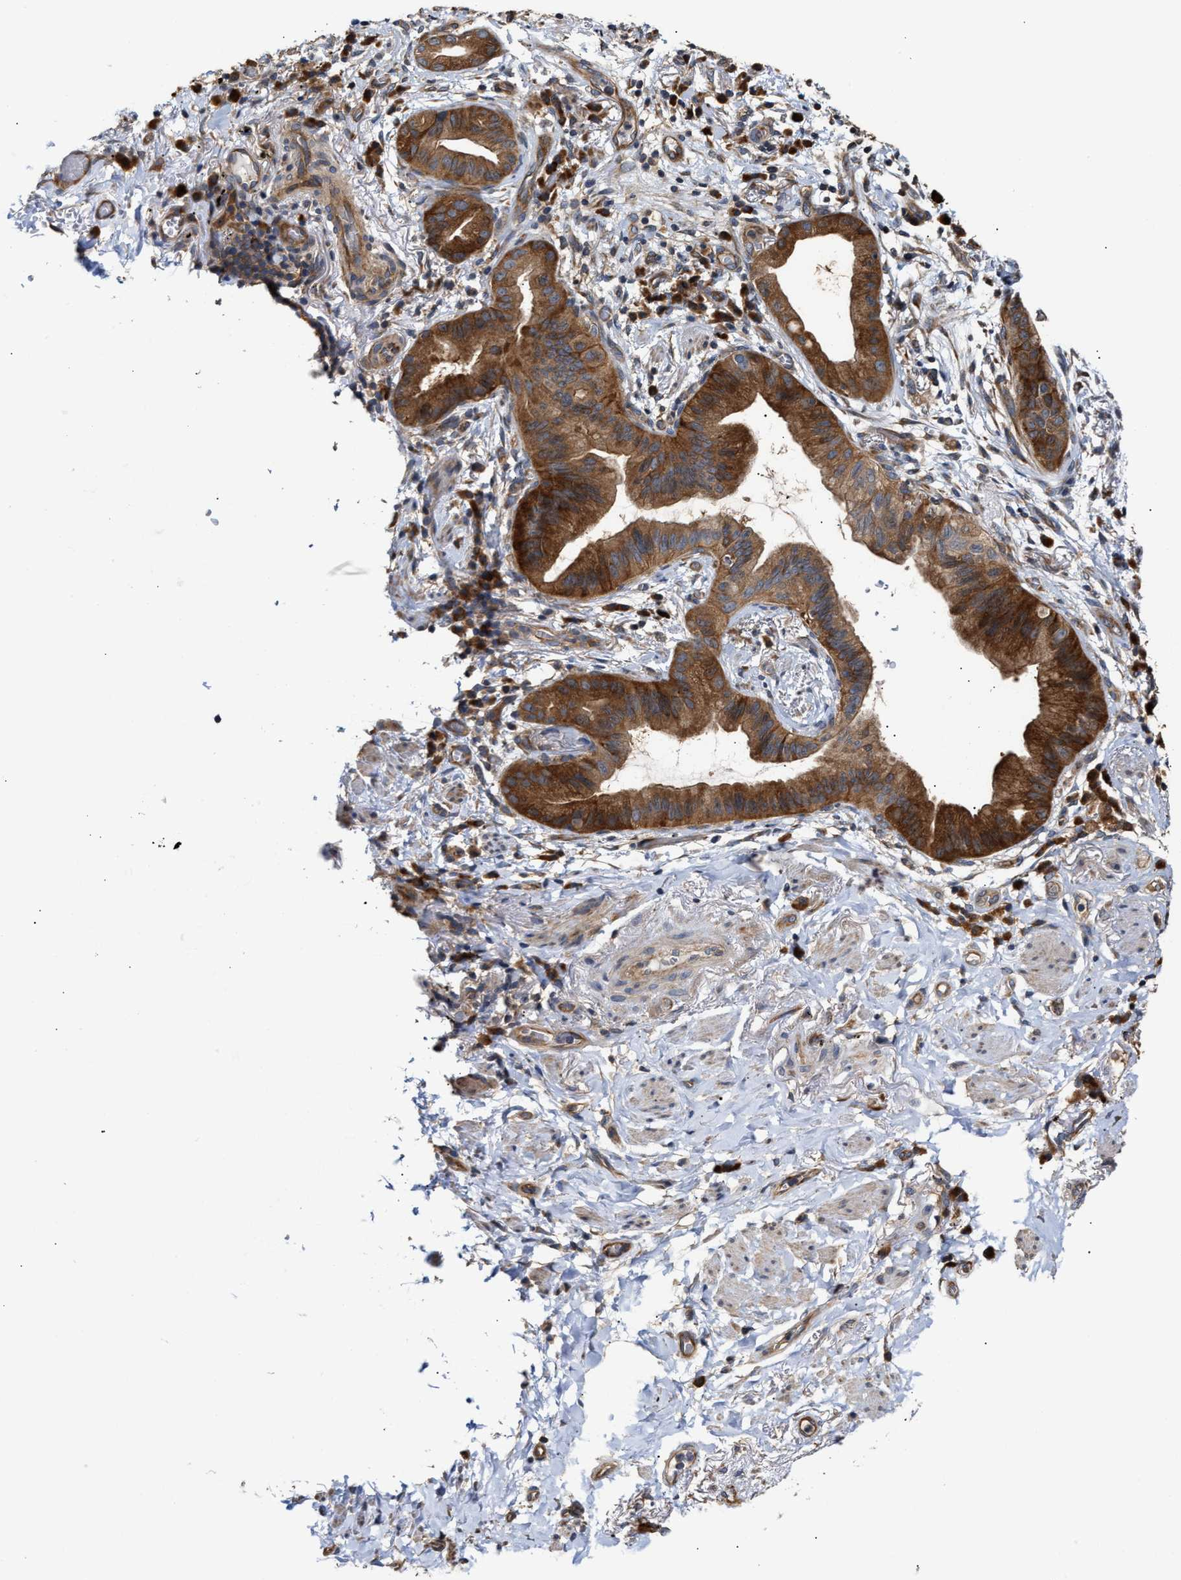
{"staining": {"intensity": "strong", "quantity": ">75%", "location": "cytoplasmic/membranous"}, "tissue": "lung cancer", "cell_type": "Tumor cells", "image_type": "cancer", "snomed": [{"axis": "morphology", "description": "Normal tissue, NOS"}, {"axis": "morphology", "description": "Adenocarcinoma, NOS"}, {"axis": "topography", "description": "Bronchus"}, {"axis": "topography", "description": "Lung"}], "caption": "An immunohistochemistry (IHC) image of tumor tissue is shown. Protein staining in brown labels strong cytoplasmic/membranous positivity in lung adenocarcinoma within tumor cells.", "gene": "CLIP2", "patient": {"sex": "female", "age": 70}}